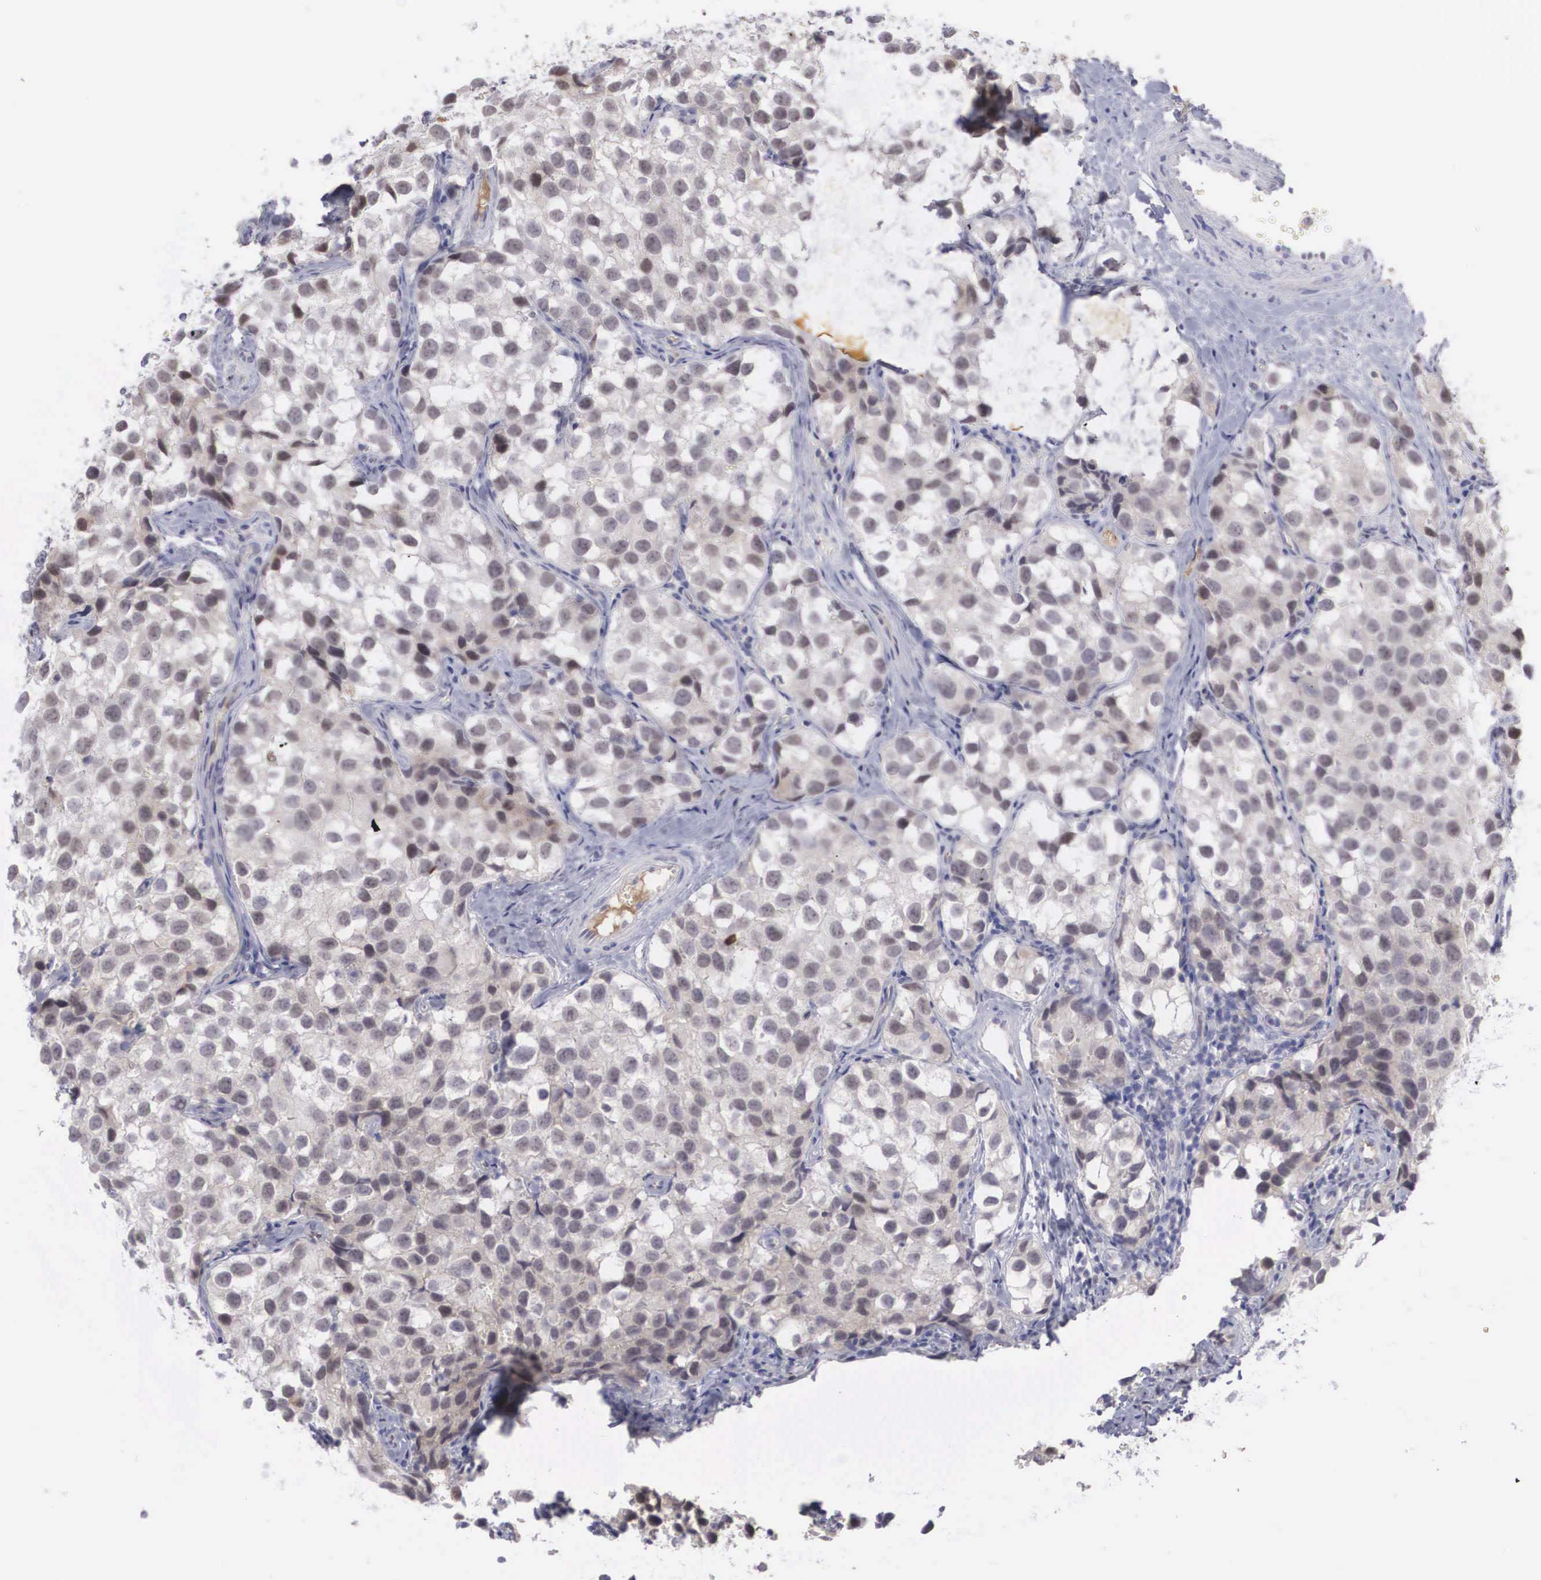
{"staining": {"intensity": "moderate", "quantity": "25%-75%", "location": "cytoplasmic/membranous,nuclear"}, "tissue": "testis cancer", "cell_type": "Tumor cells", "image_type": "cancer", "snomed": [{"axis": "morphology", "description": "Seminoma, NOS"}, {"axis": "topography", "description": "Testis"}], "caption": "Brown immunohistochemical staining in testis cancer (seminoma) reveals moderate cytoplasmic/membranous and nuclear staining in about 25%-75% of tumor cells. (DAB (3,3'-diaminobenzidine) = brown stain, brightfield microscopy at high magnification).", "gene": "RBPJ", "patient": {"sex": "male", "age": 39}}